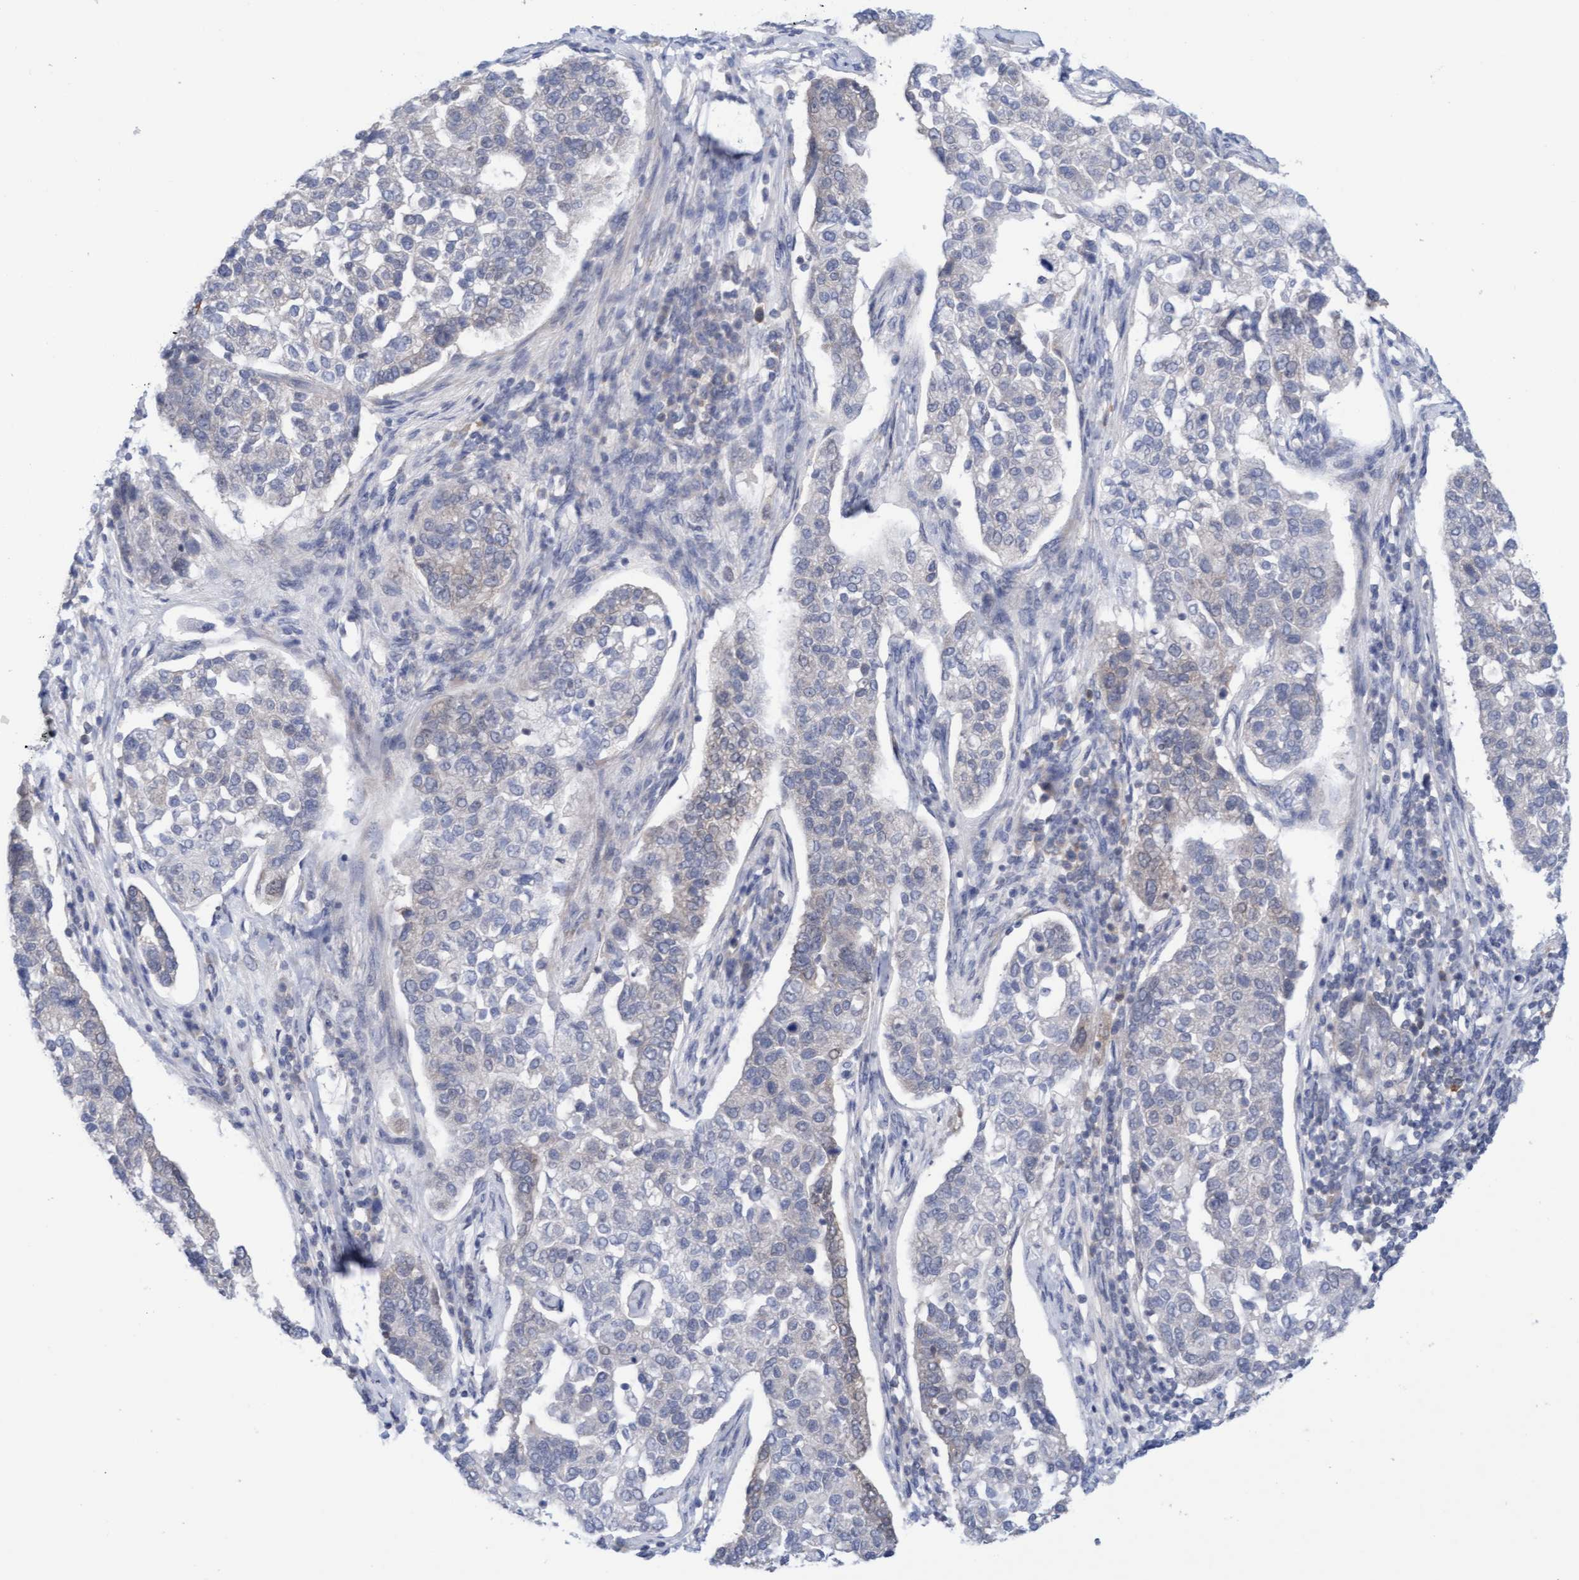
{"staining": {"intensity": "negative", "quantity": "none", "location": "none"}, "tissue": "pancreatic cancer", "cell_type": "Tumor cells", "image_type": "cancer", "snomed": [{"axis": "morphology", "description": "Adenocarcinoma, NOS"}, {"axis": "topography", "description": "Pancreas"}], "caption": "The image displays no significant staining in tumor cells of pancreatic cancer (adenocarcinoma). The staining was performed using DAB (3,3'-diaminobenzidine) to visualize the protein expression in brown, while the nuclei were stained in blue with hematoxylin (Magnification: 20x).", "gene": "AMZ2", "patient": {"sex": "female", "age": 61}}